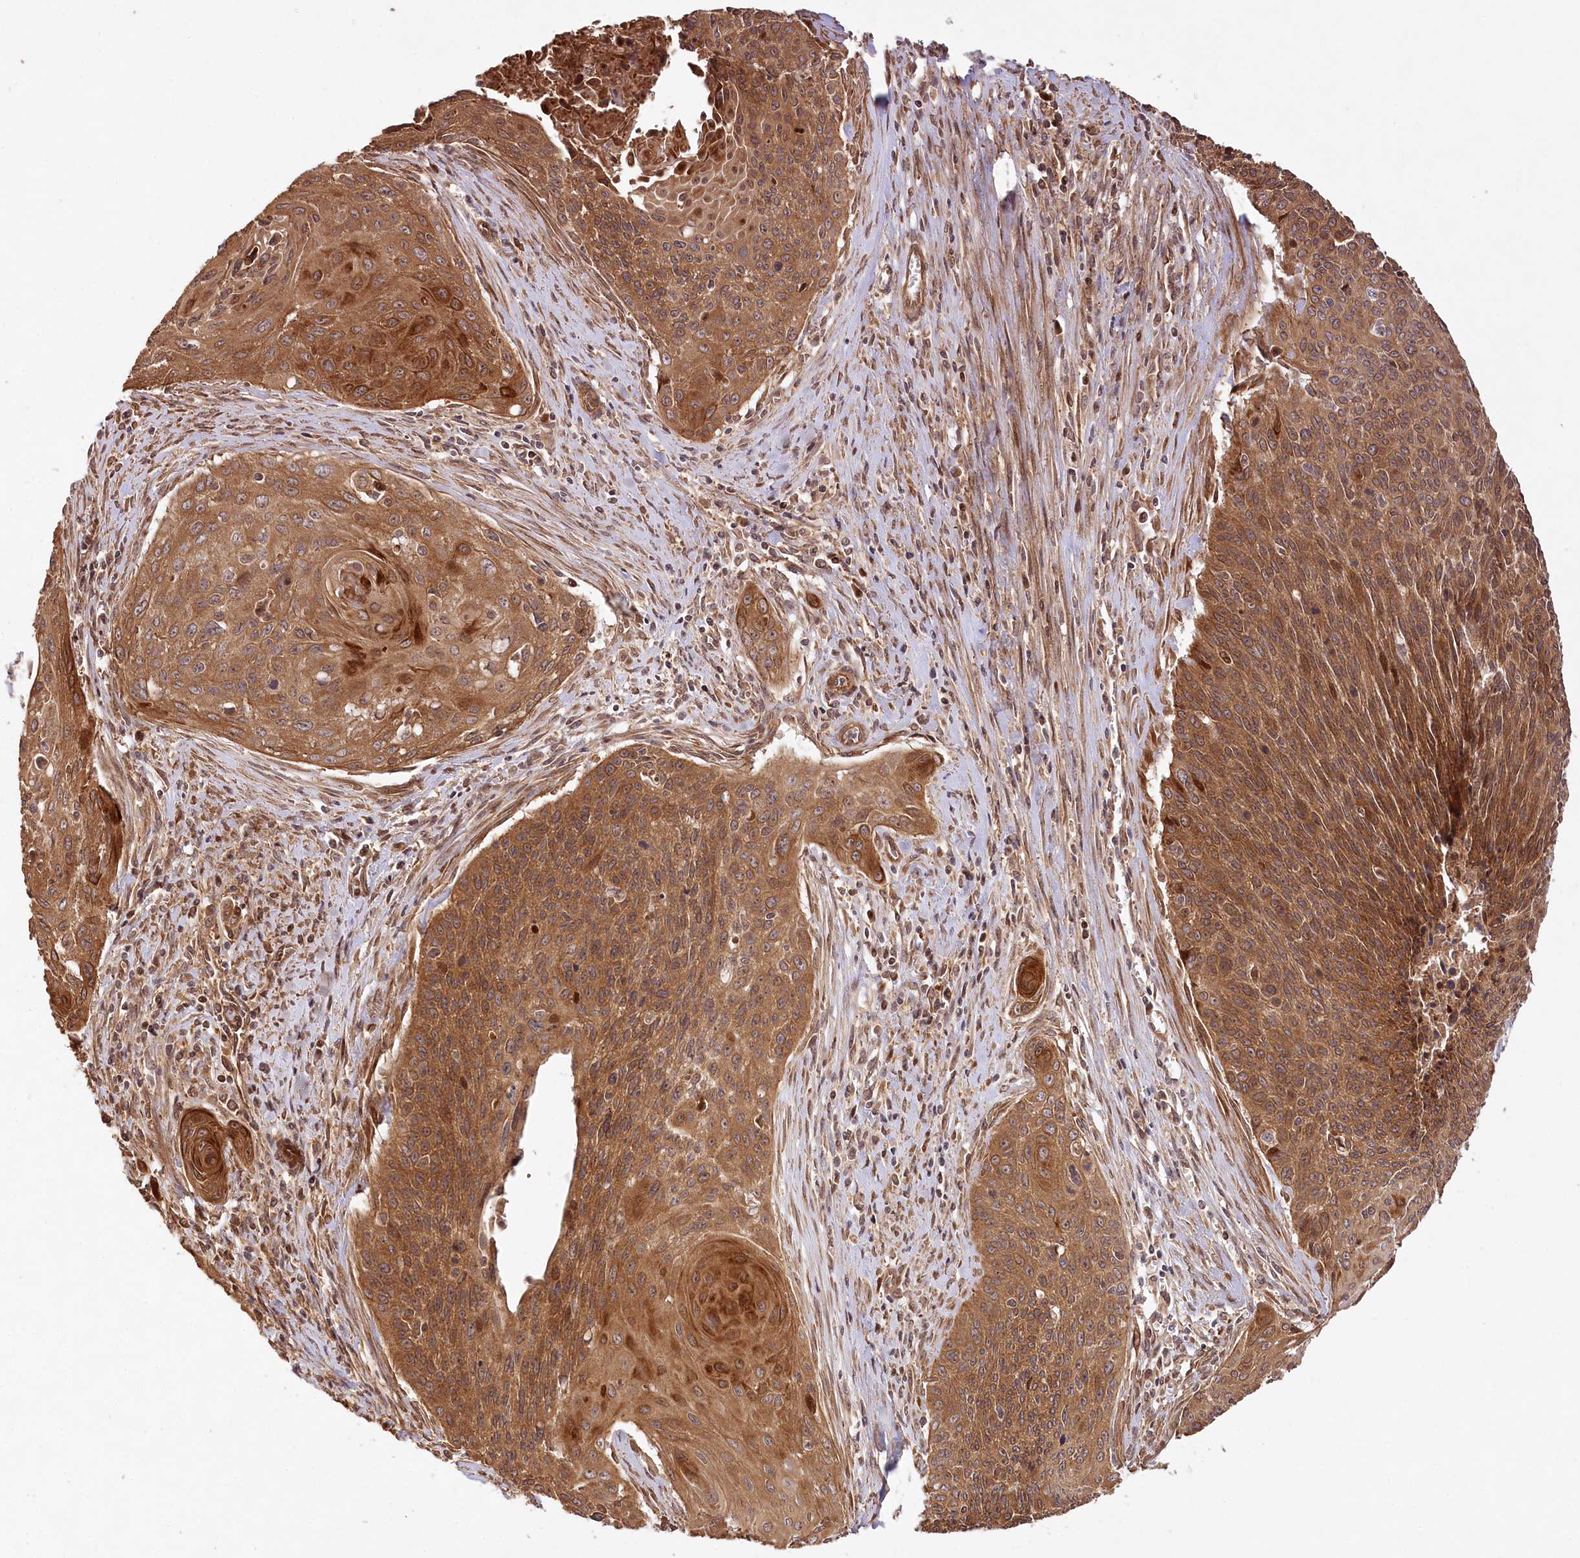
{"staining": {"intensity": "strong", "quantity": ">75%", "location": "cytoplasmic/membranous"}, "tissue": "cervical cancer", "cell_type": "Tumor cells", "image_type": "cancer", "snomed": [{"axis": "morphology", "description": "Squamous cell carcinoma, NOS"}, {"axis": "topography", "description": "Cervix"}], "caption": "This is a photomicrograph of immunohistochemistry staining of cervical squamous cell carcinoma, which shows strong positivity in the cytoplasmic/membranous of tumor cells.", "gene": "LSS", "patient": {"sex": "female", "age": 55}}